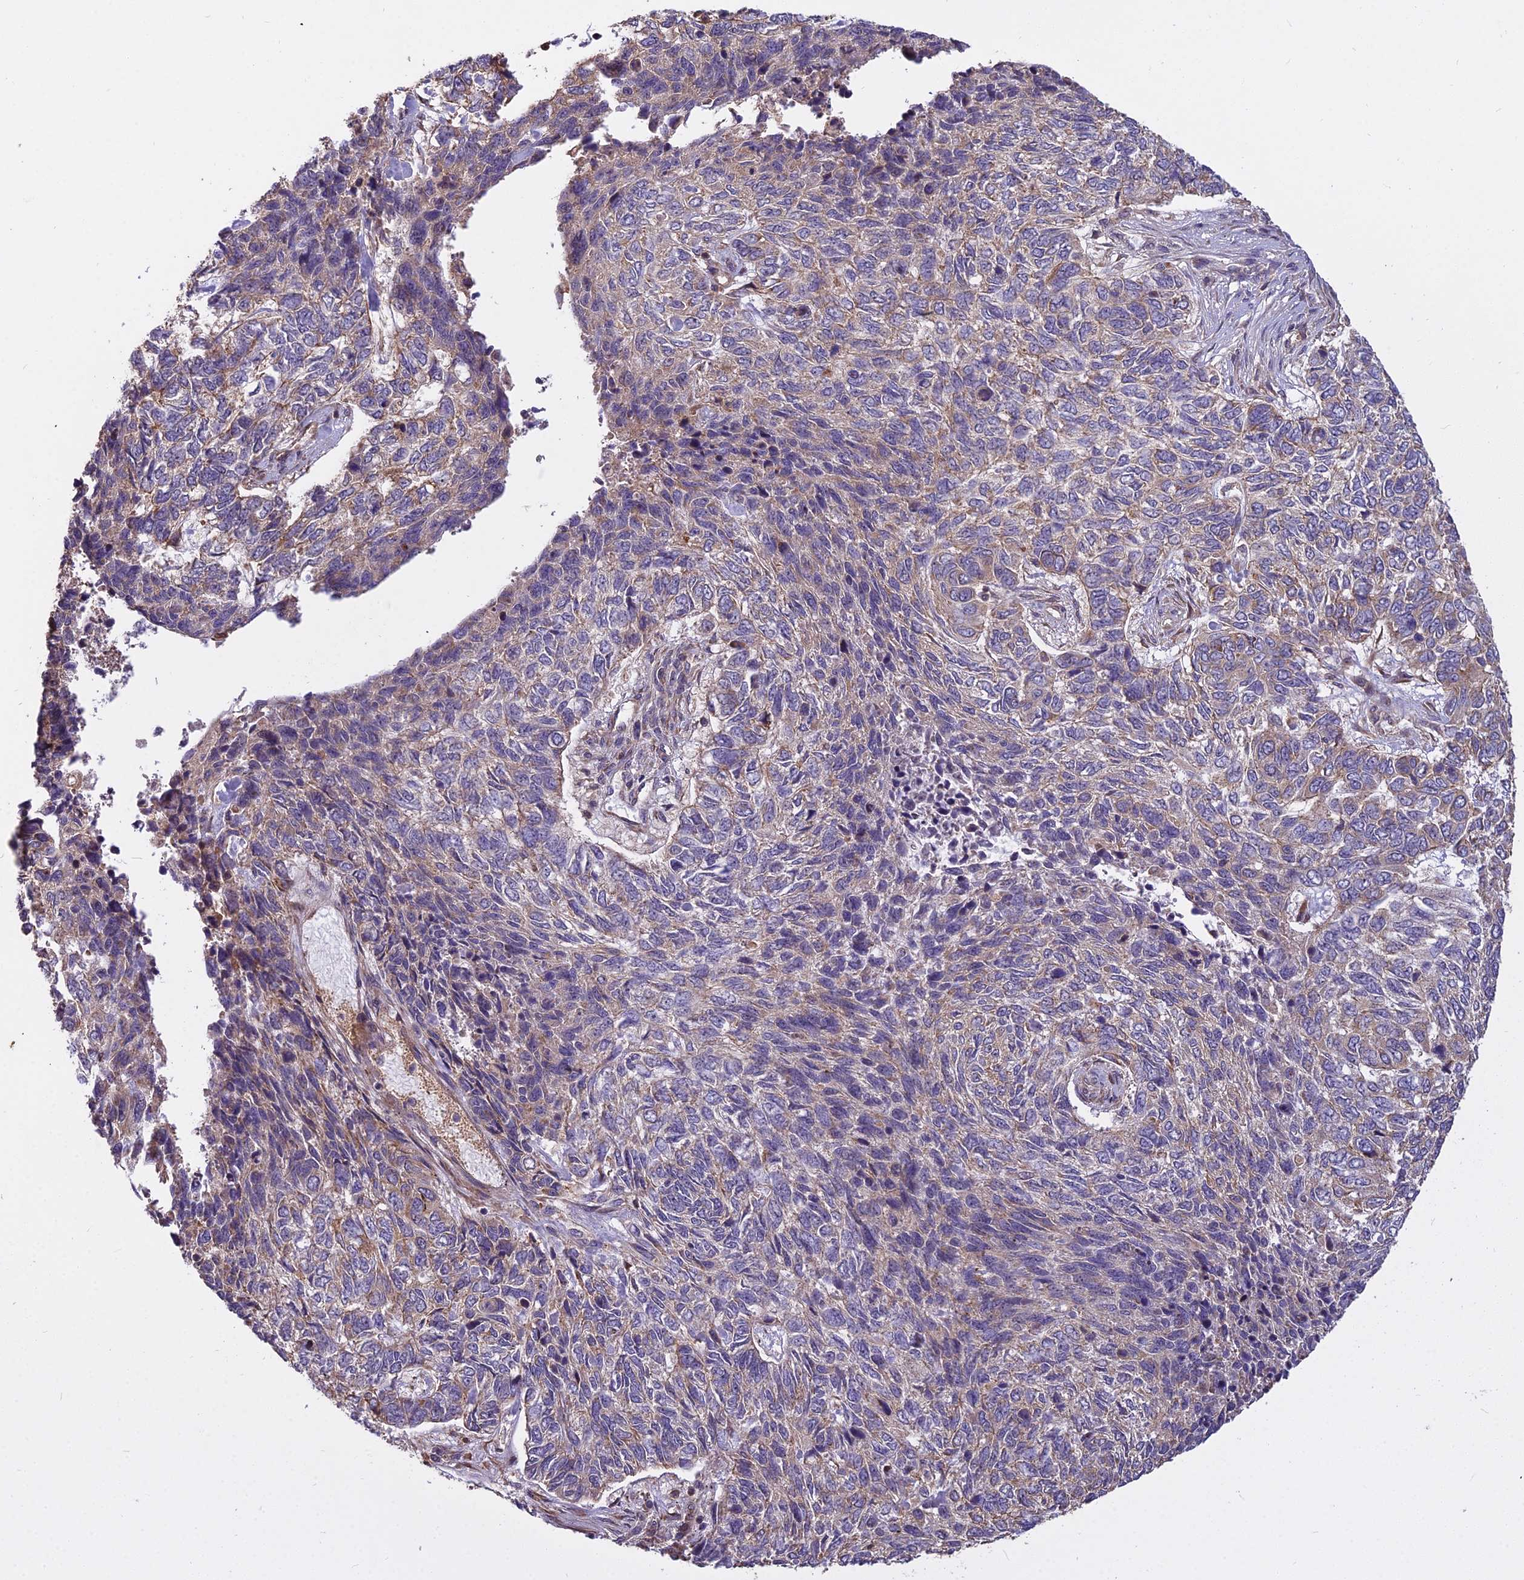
{"staining": {"intensity": "moderate", "quantity": "25%-75%", "location": "cytoplasmic/membranous"}, "tissue": "skin cancer", "cell_type": "Tumor cells", "image_type": "cancer", "snomed": [{"axis": "morphology", "description": "Basal cell carcinoma"}, {"axis": "topography", "description": "Skin"}], "caption": "Protein staining of basal cell carcinoma (skin) tissue exhibits moderate cytoplasmic/membranous positivity in about 25%-75% of tumor cells. (DAB (3,3'-diaminobenzidine) IHC, brown staining for protein, blue staining for nuclei).", "gene": "TCEA3", "patient": {"sex": "female", "age": 65}}